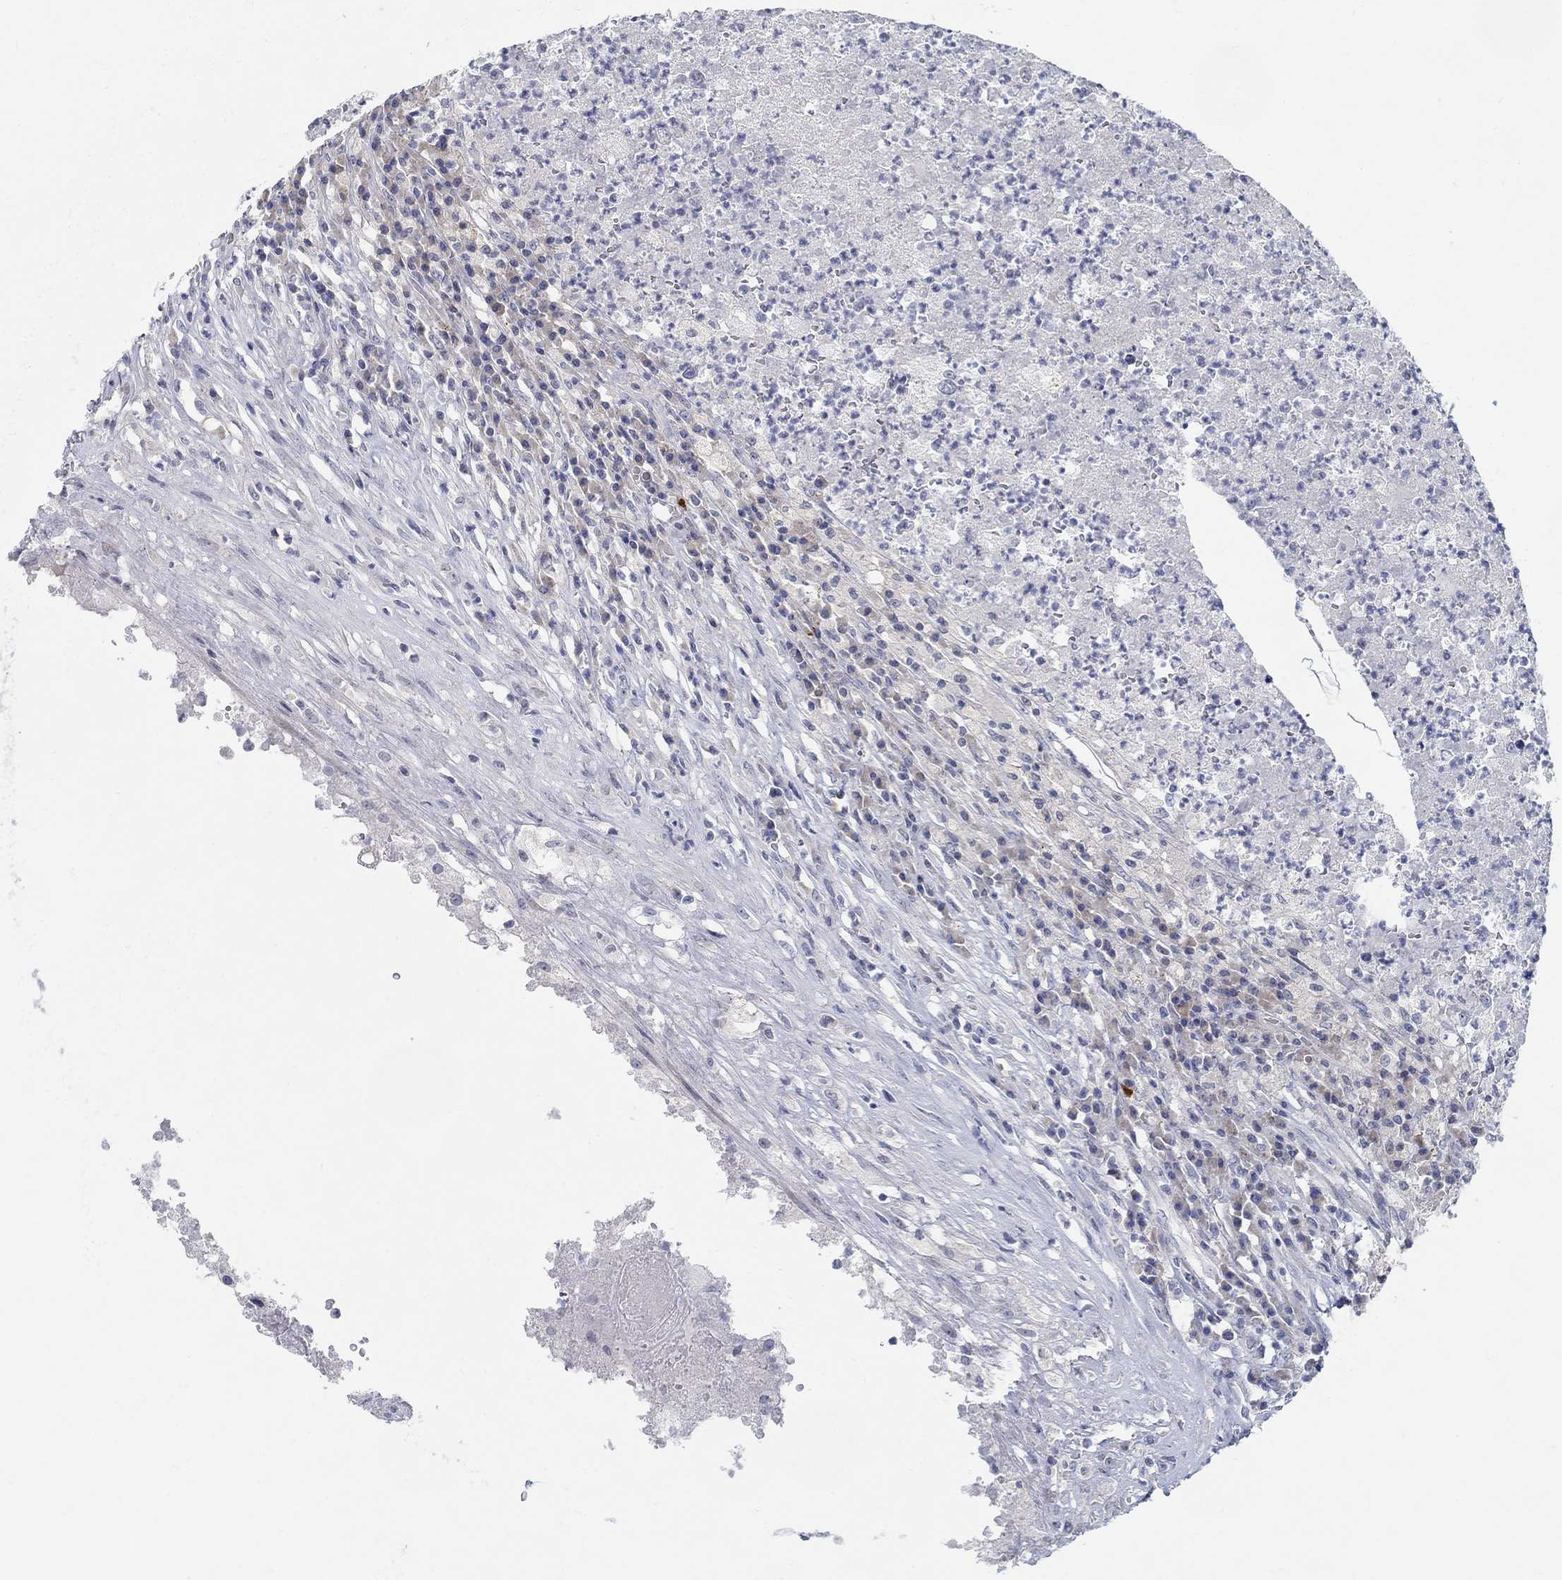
{"staining": {"intensity": "negative", "quantity": "none", "location": "none"}, "tissue": "testis cancer", "cell_type": "Tumor cells", "image_type": "cancer", "snomed": [{"axis": "morphology", "description": "Necrosis, NOS"}, {"axis": "morphology", "description": "Carcinoma, Embryonal, NOS"}, {"axis": "topography", "description": "Testis"}], "caption": "This photomicrograph is of testis embryonal carcinoma stained with immunohistochemistry to label a protein in brown with the nuclei are counter-stained blue. There is no positivity in tumor cells. Nuclei are stained in blue.", "gene": "ANO7", "patient": {"sex": "male", "age": 19}}